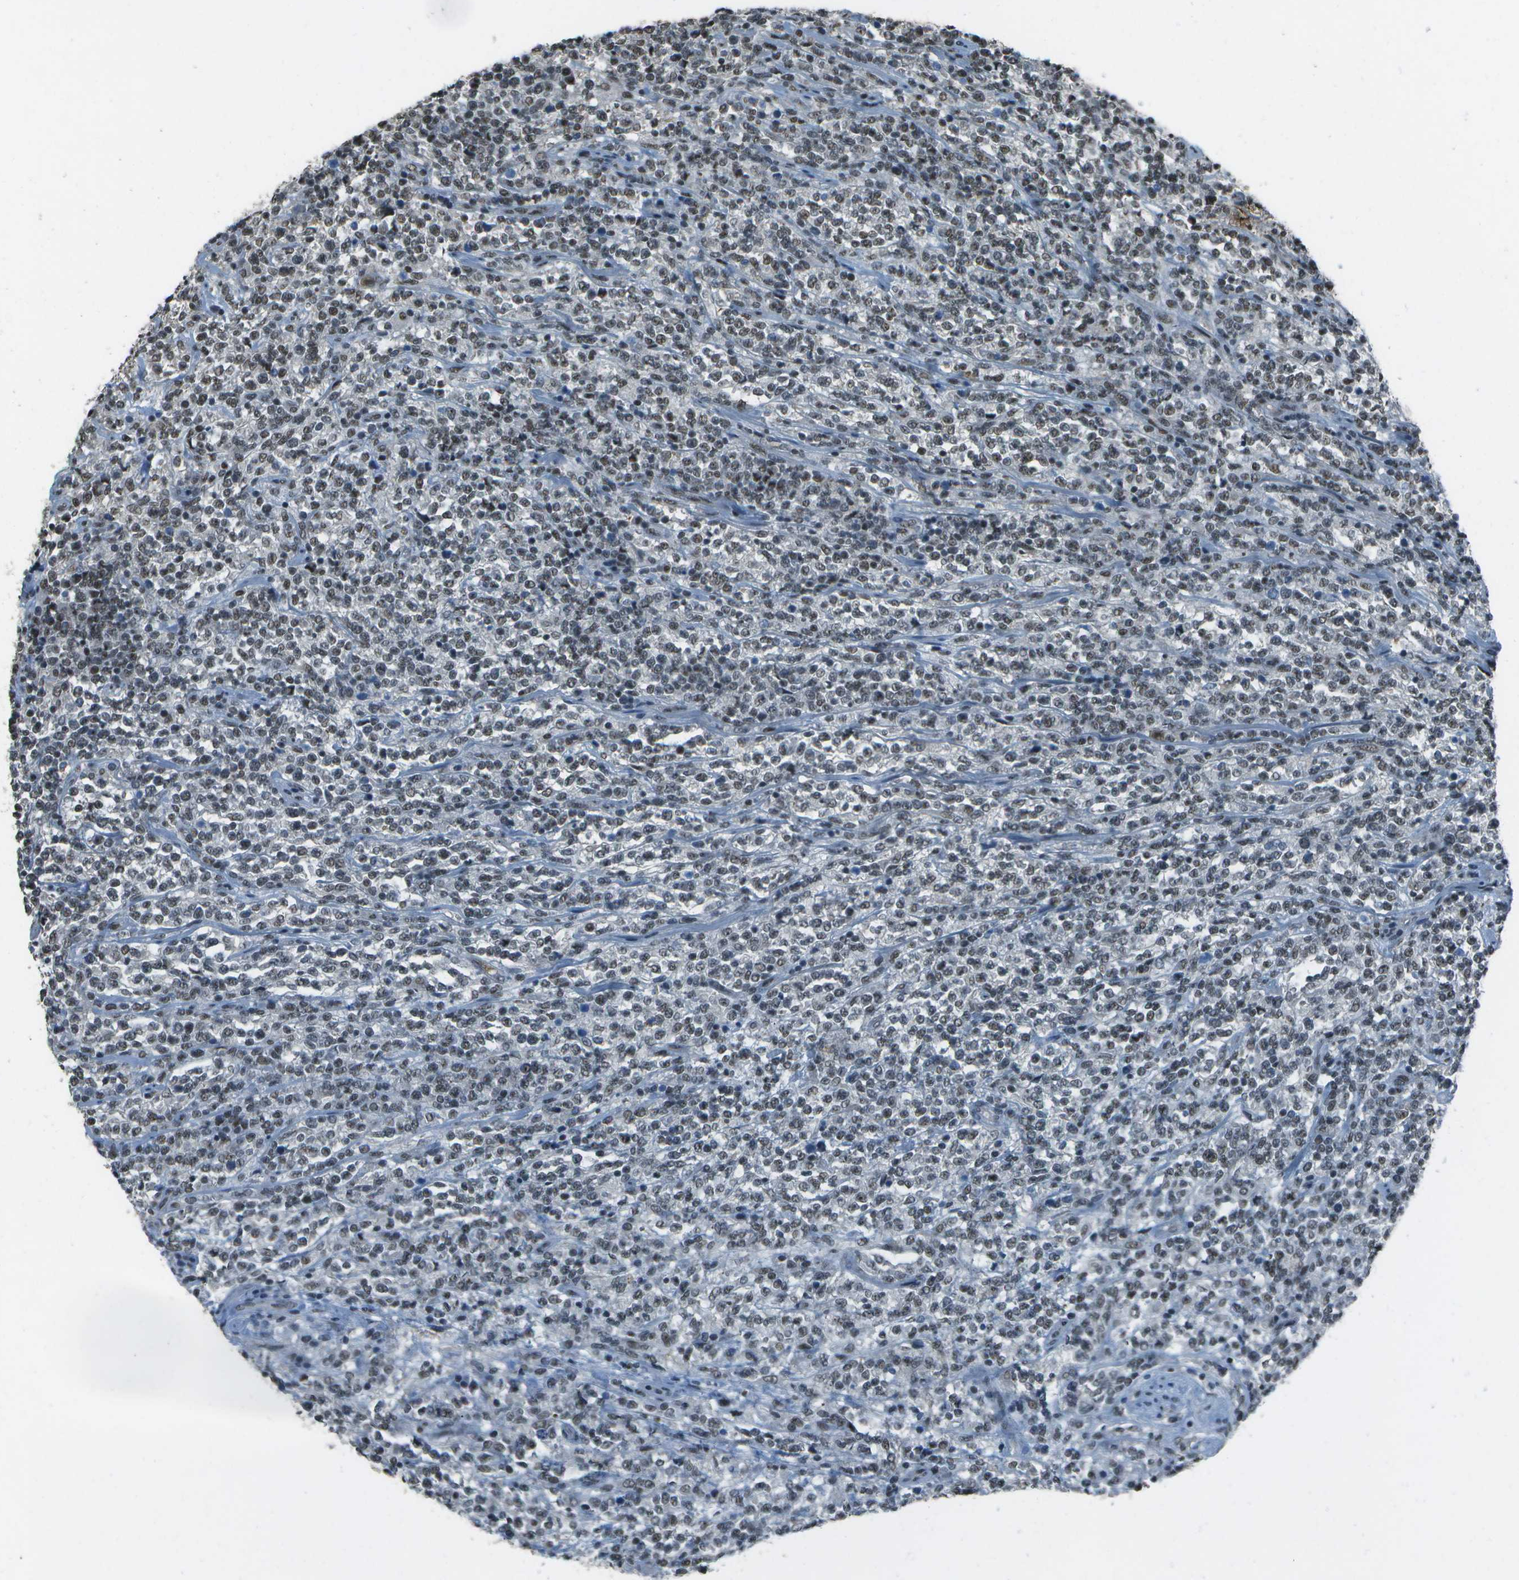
{"staining": {"intensity": "weak", "quantity": ">75%", "location": "nuclear"}, "tissue": "lymphoma", "cell_type": "Tumor cells", "image_type": "cancer", "snomed": [{"axis": "morphology", "description": "Malignant lymphoma, non-Hodgkin's type, High grade"}, {"axis": "topography", "description": "Soft tissue"}], "caption": "High-magnification brightfield microscopy of lymphoma stained with DAB (brown) and counterstained with hematoxylin (blue). tumor cells exhibit weak nuclear staining is appreciated in about>75% of cells.", "gene": "DEPDC1", "patient": {"sex": "male", "age": 18}}